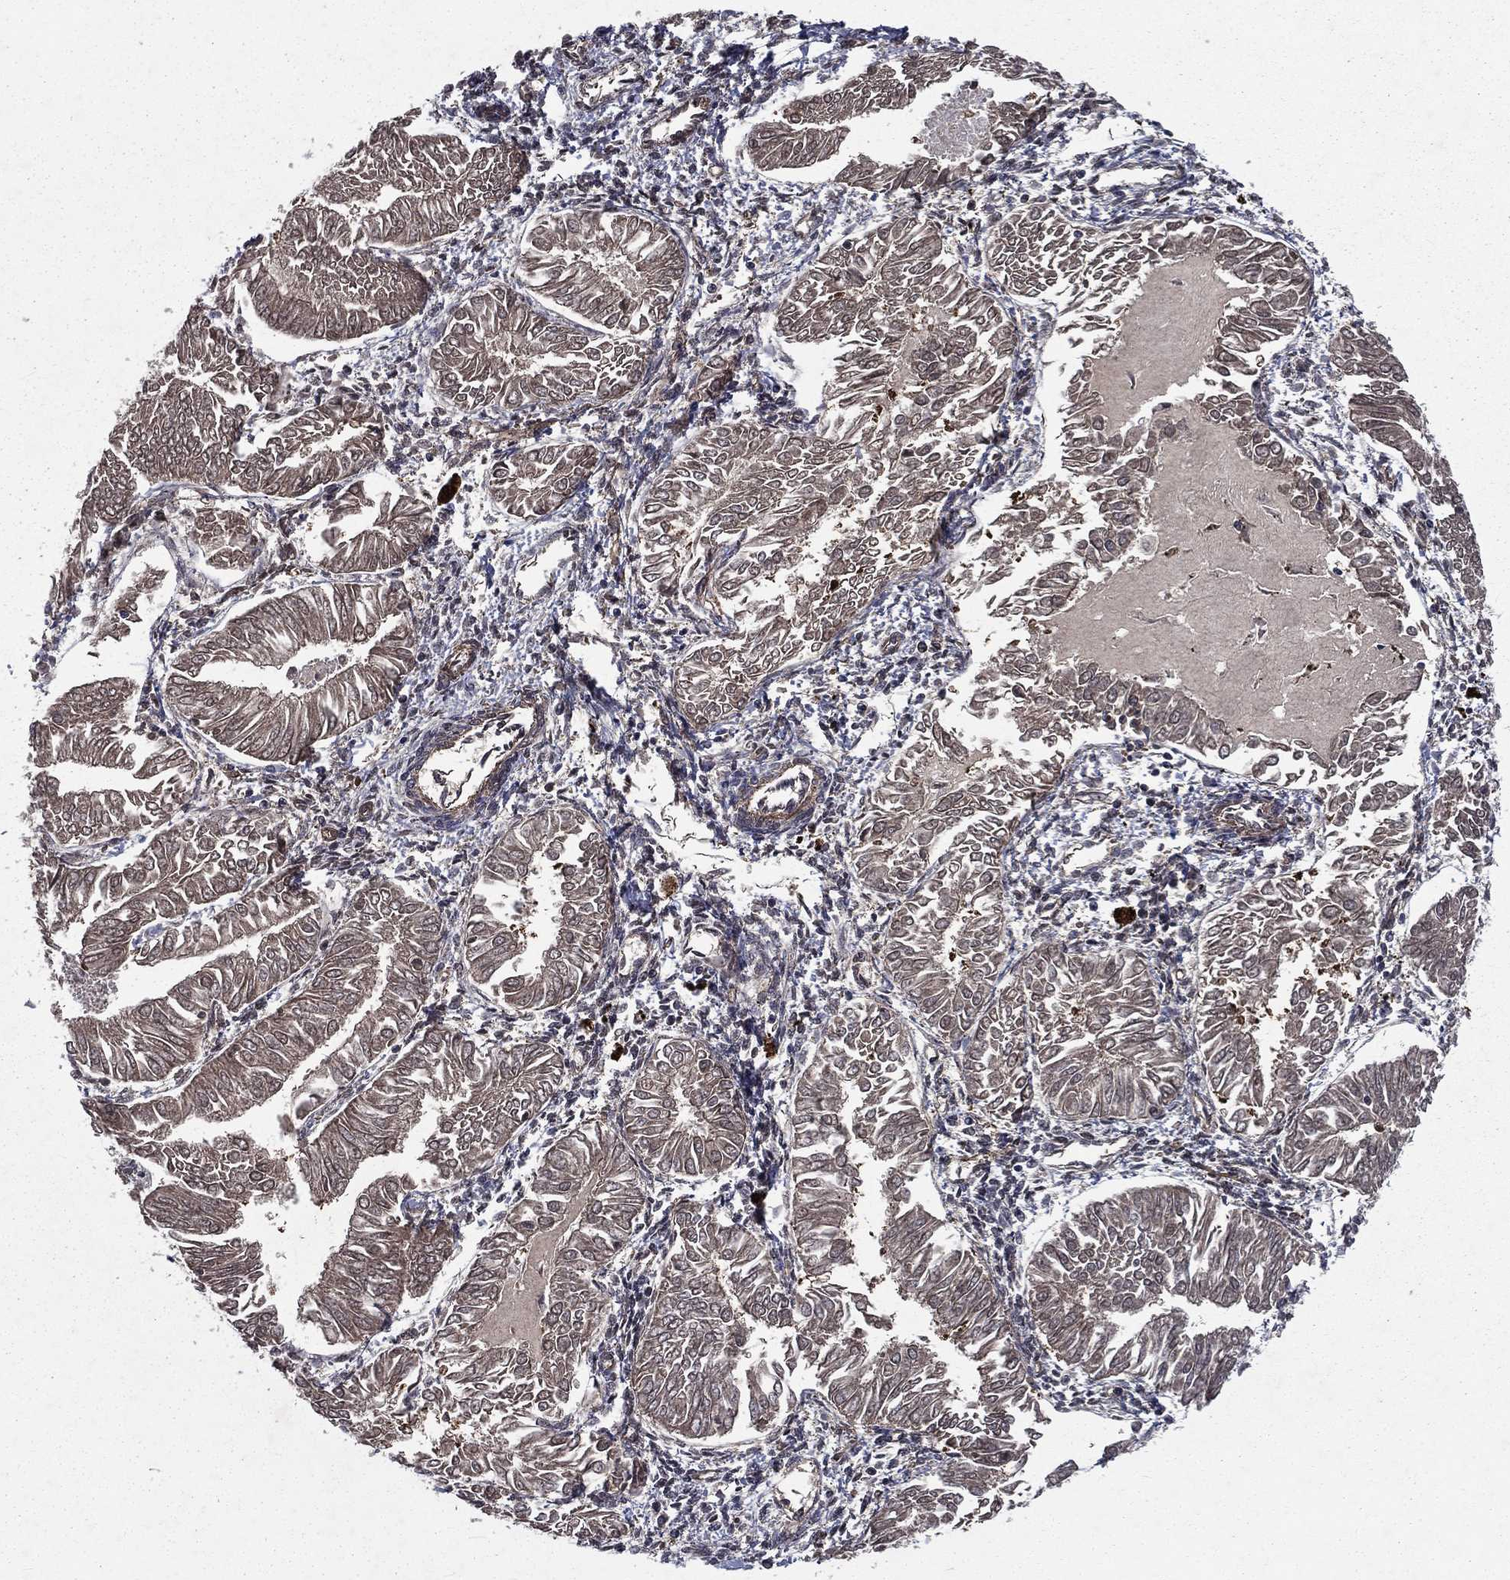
{"staining": {"intensity": "negative", "quantity": "none", "location": "none"}, "tissue": "endometrial cancer", "cell_type": "Tumor cells", "image_type": "cancer", "snomed": [{"axis": "morphology", "description": "Adenocarcinoma, NOS"}, {"axis": "topography", "description": "Endometrium"}], "caption": "Image shows no significant protein expression in tumor cells of endometrial cancer.", "gene": "FGD1", "patient": {"sex": "female", "age": 53}}